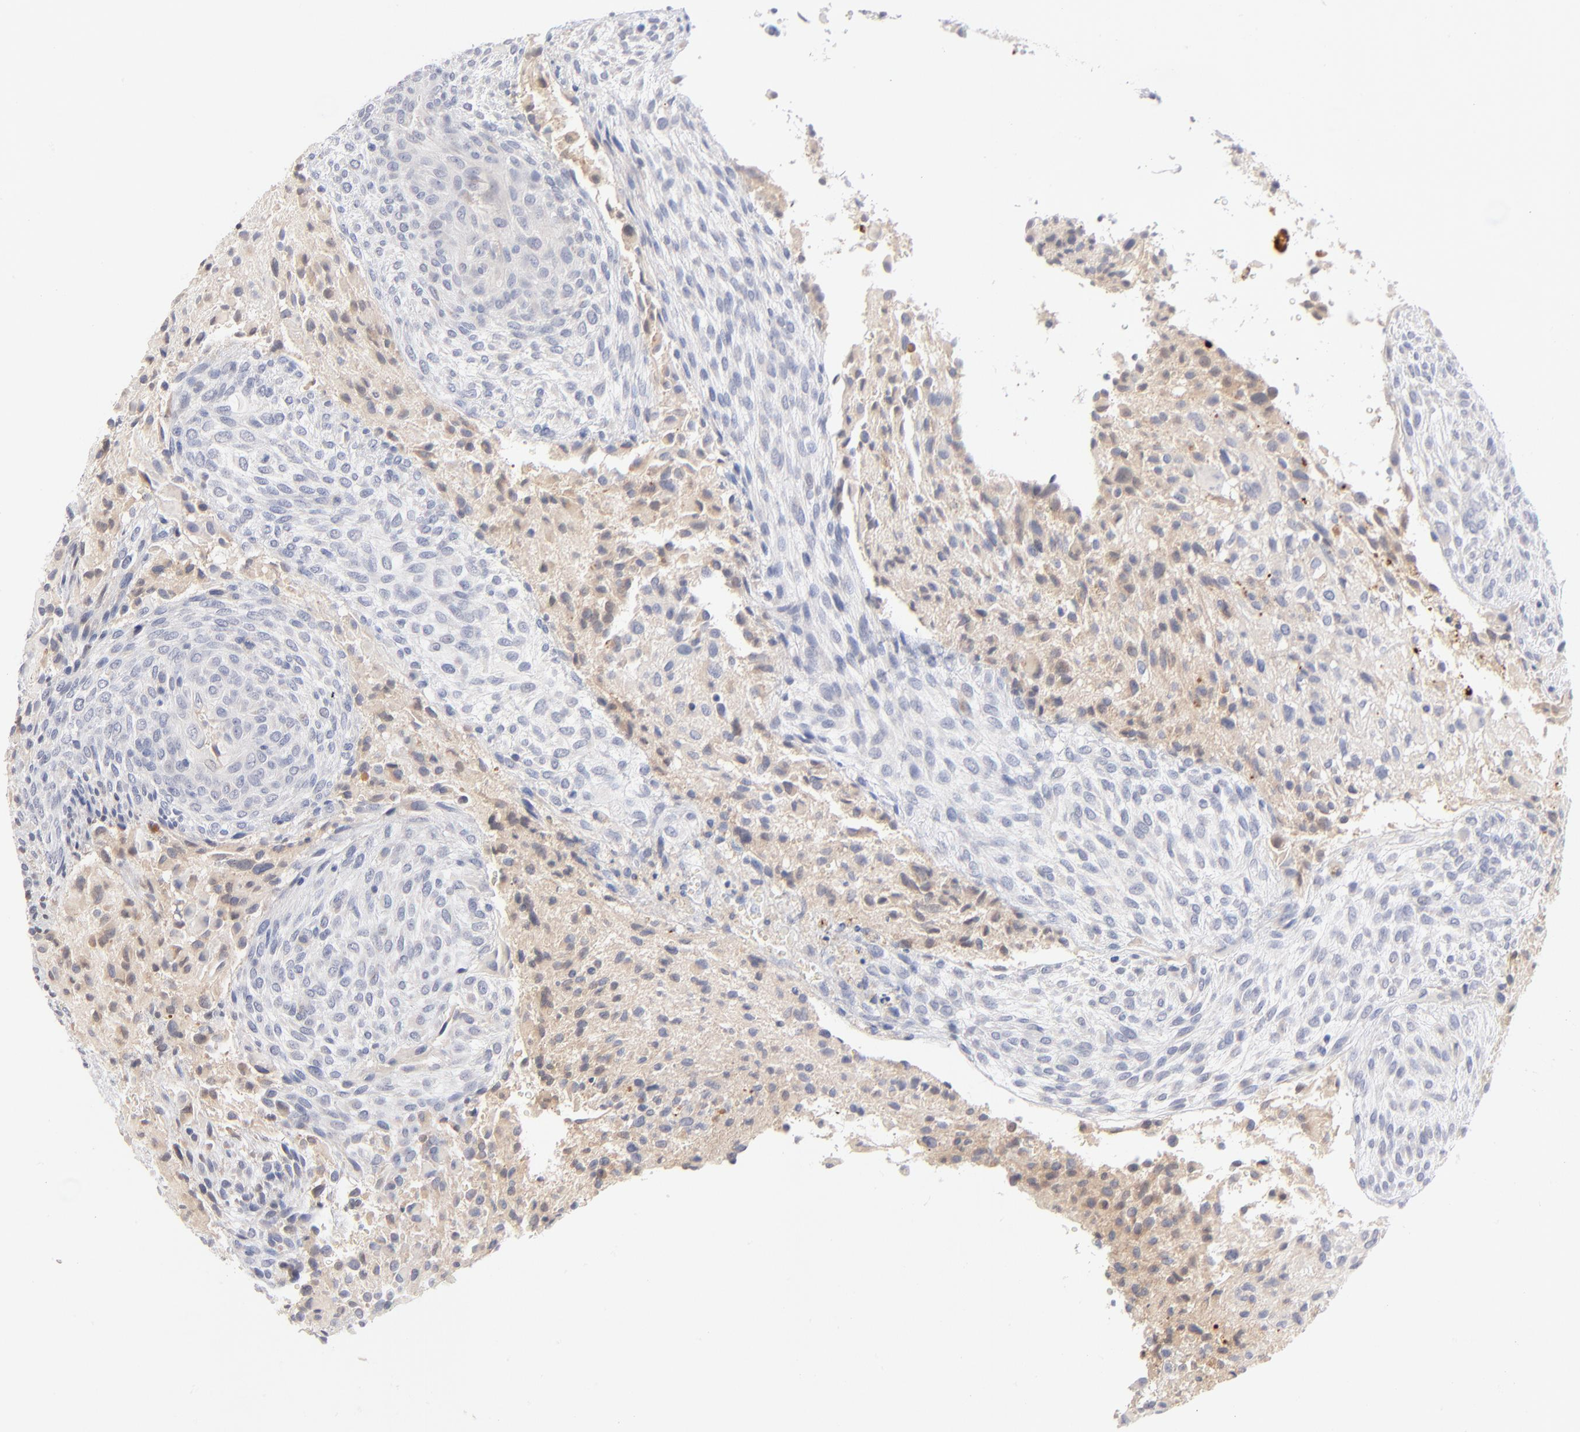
{"staining": {"intensity": "weak", "quantity": "25%-75%", "location": "cytoplasmic/membranous"}, "tissue": "glioma", "cell_type": "Tumor cells", "image_type": "cancer", "snomed": [{"axis": "morphology", "description": "Glioma, malignant, High grade"}, {"axis": "topography", "description": "Cerebral cortex"}], "caption": "Glioma was stained to show a protein in brown. There is low levels of weak cytoplasmic/membranous expression in approximately 25%-75% of tumor cells. (DAB (3,3'-diaminobenzidine) IHC, brown staining for protein, blue staining for nuclei).", "gene": "F12", "patient": {"sex": "female", "age": 55}}